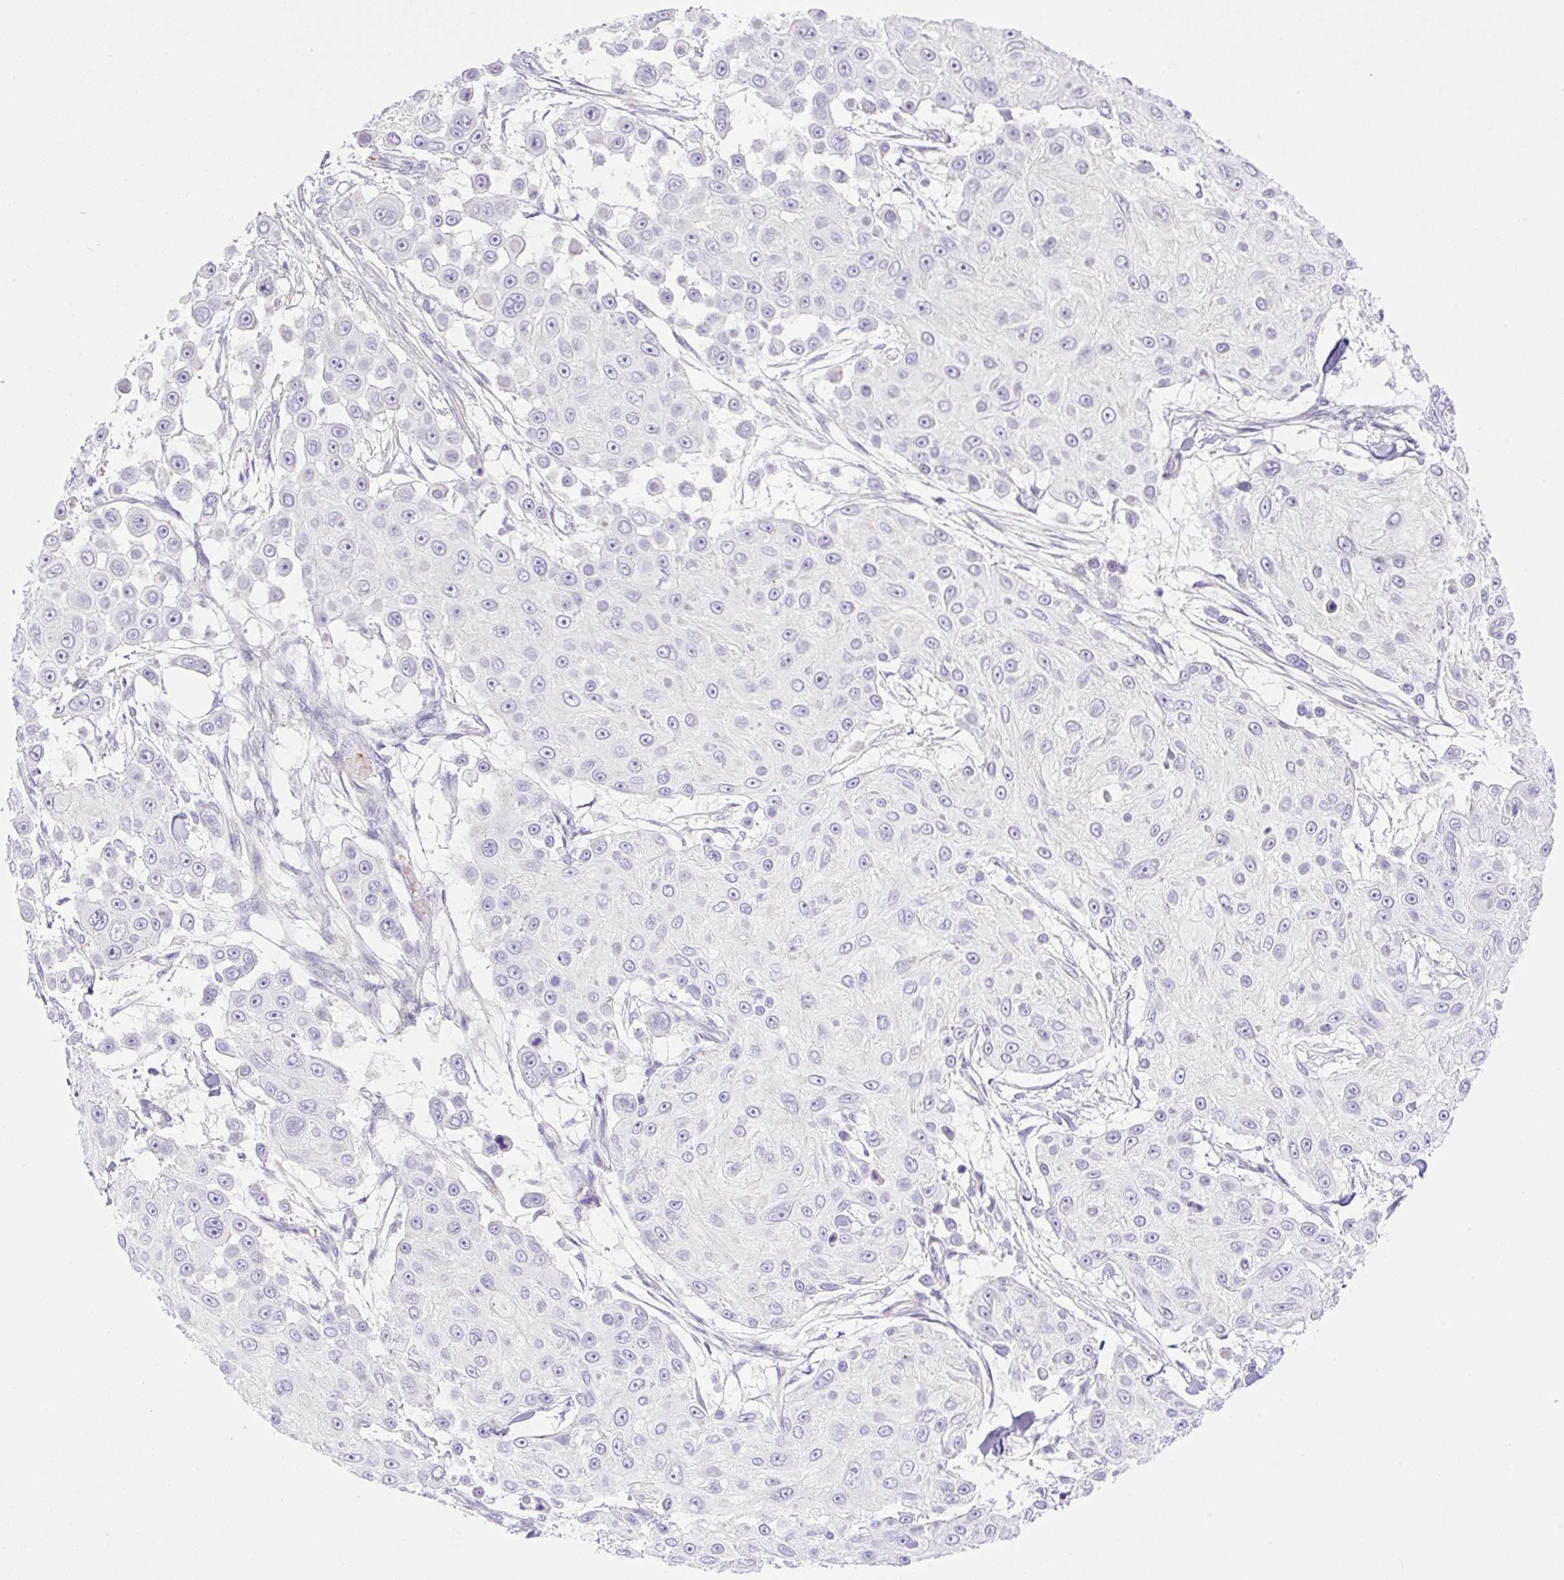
{"staining": {"intensity": "negative", "quantity": "none", "location": "none"}, "tissue": "skin cancer", "cell_type": "Tumor cells", "image_type": "cancer", "snomed": [{"axis": "morphology", "description": "Squamous cell carcinoma, NOS"}, {"axis": "topography", "description": "Skin"}], "caption": "The image shows no staining of tumor cells in skin squamous cell carcinoma.", "gene": "CDX1", "patient": {"sex": "male", "age": 67}}